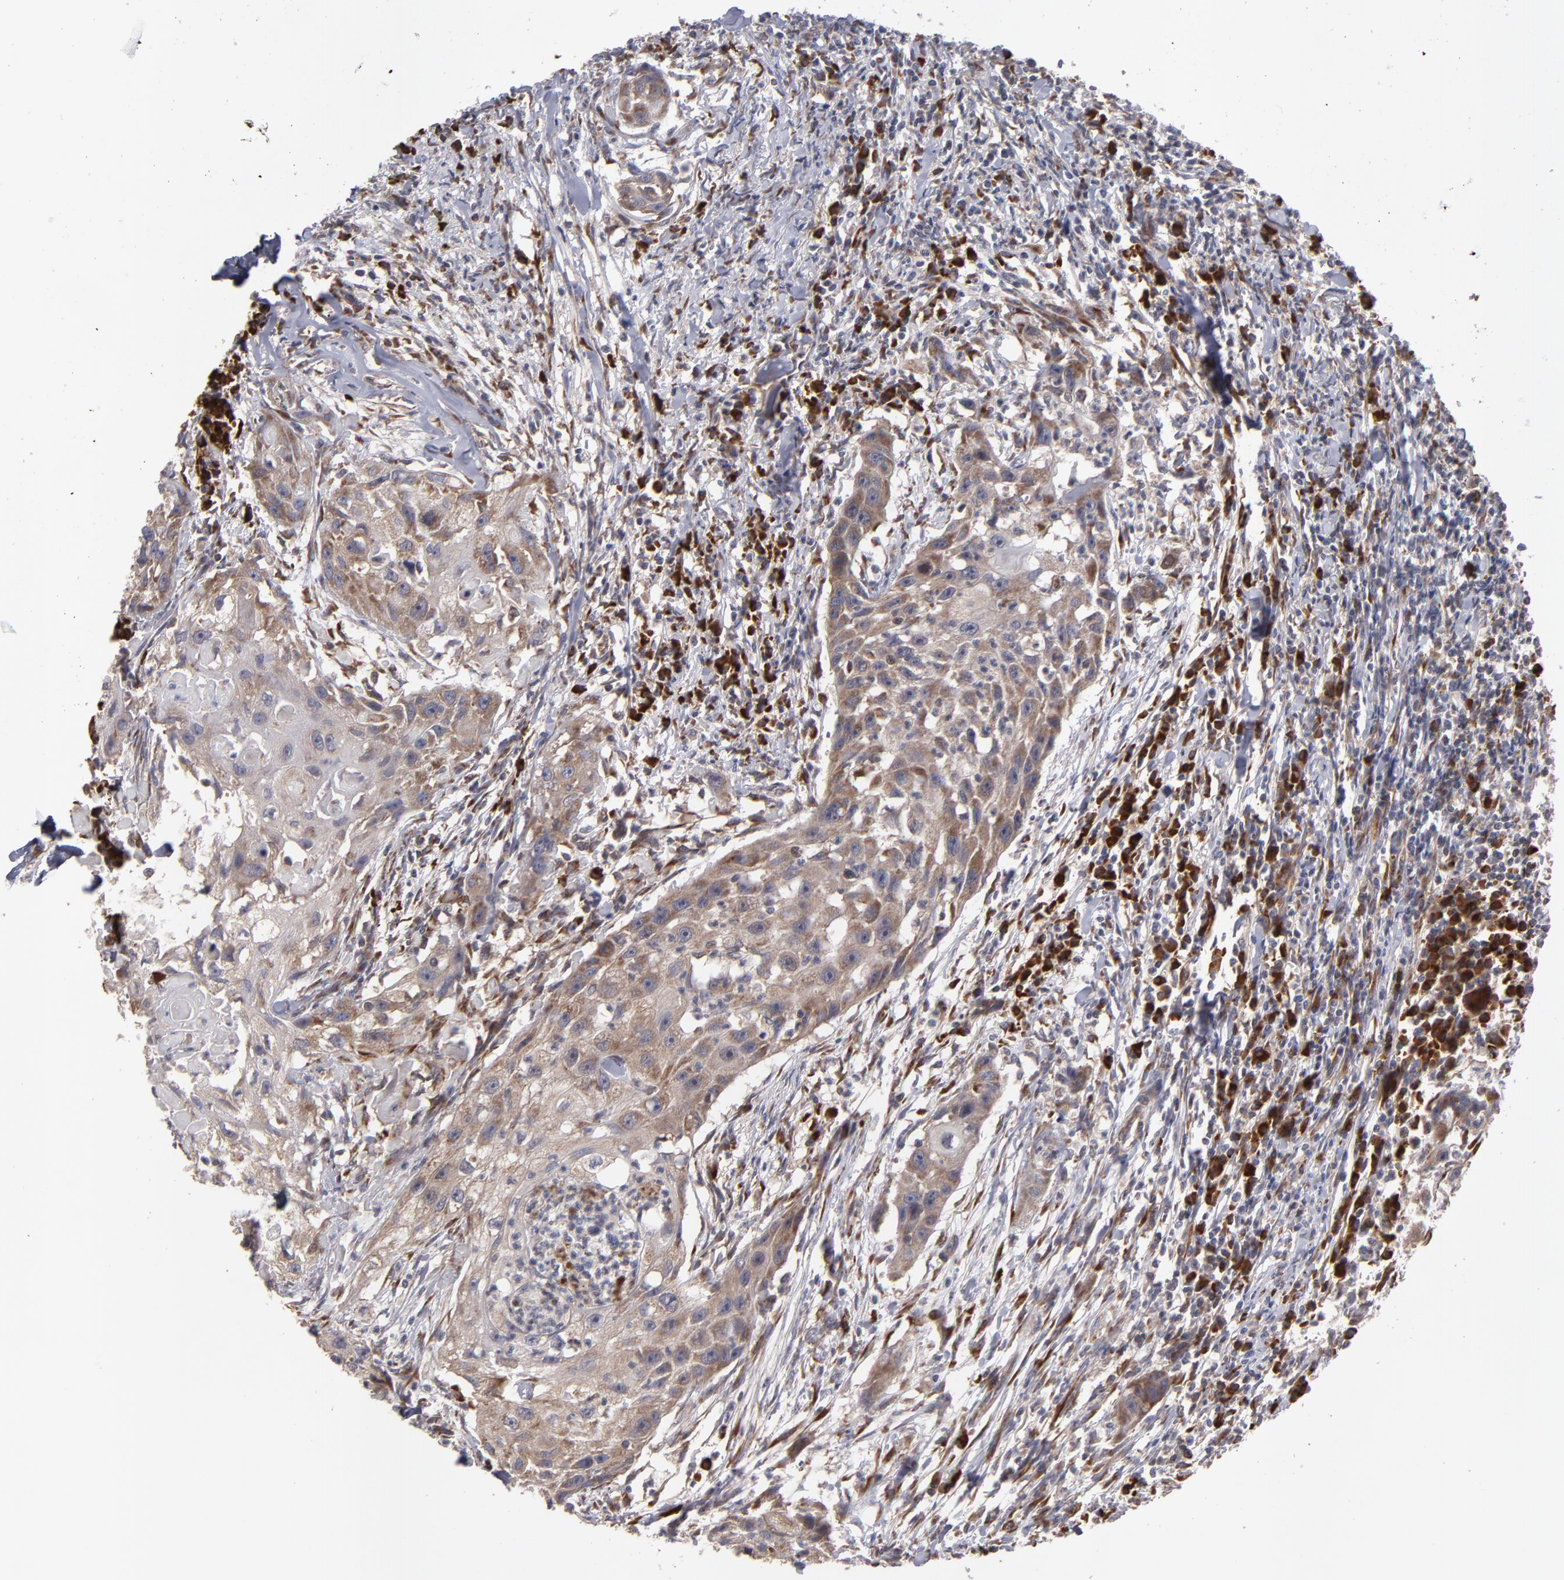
{"staining": {"intensity": "moderate", "quantity": ">75%", "location": "cytoplasmic/membranous"}, "tissue": "head and neck cancer", "cell_type": "Tumor cells", "image_type": "cancer", "snomed": [{"axis": "morphology", "description": "Squamous cell carcinoma, NOS"}, {"axis": "topography", "description": "Head-Neck"}], "caption": "Head and neck cancer stained with a protein marker reveals moderate staining in tumor cells.", "gene": "SND1", "patient": {"sex": "male", "age": 64}}